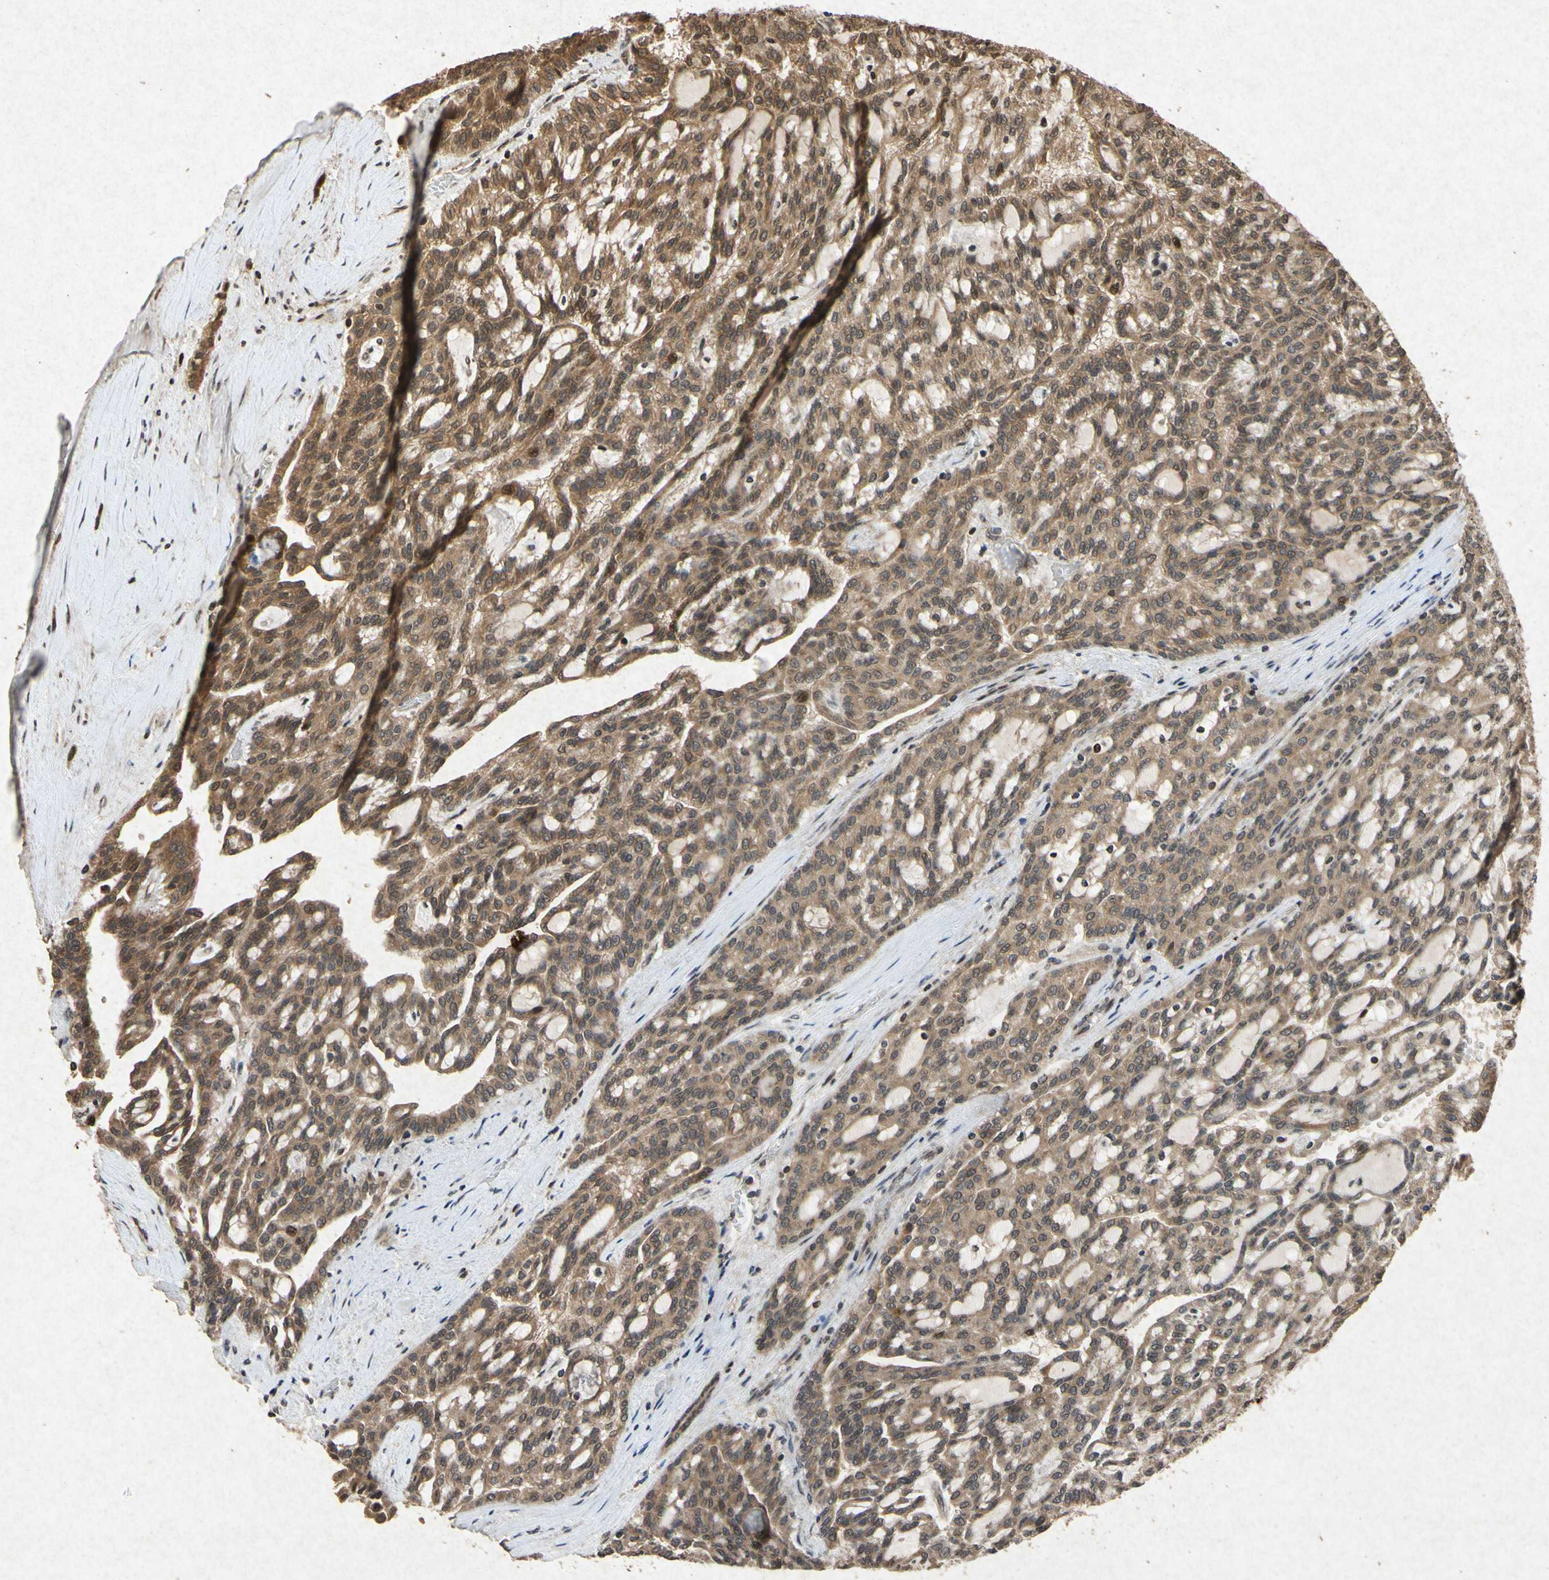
{"staining": {"intensity": "moderate", "quantity": ">75%", "location": "cytoplasmic/membranous"}, "tissue": "renal cancer", "cell_type": "Tumor cells", "image_type": "cancer", "snomed": [{"axis": "morphology", "description": "Adenocarcinoma, NOS"}, {"axis": "topography", "description": "Kidney"}], "caption": "This image exhibits immunohistochemistry staining of human adenocarcinoma (renal), with medium moderate cytoplasmic/membranous staining in approximately >75% of tumor cells.", "gene": "ATP6V1H", "patient": {"sex": "male", "age": 63}}